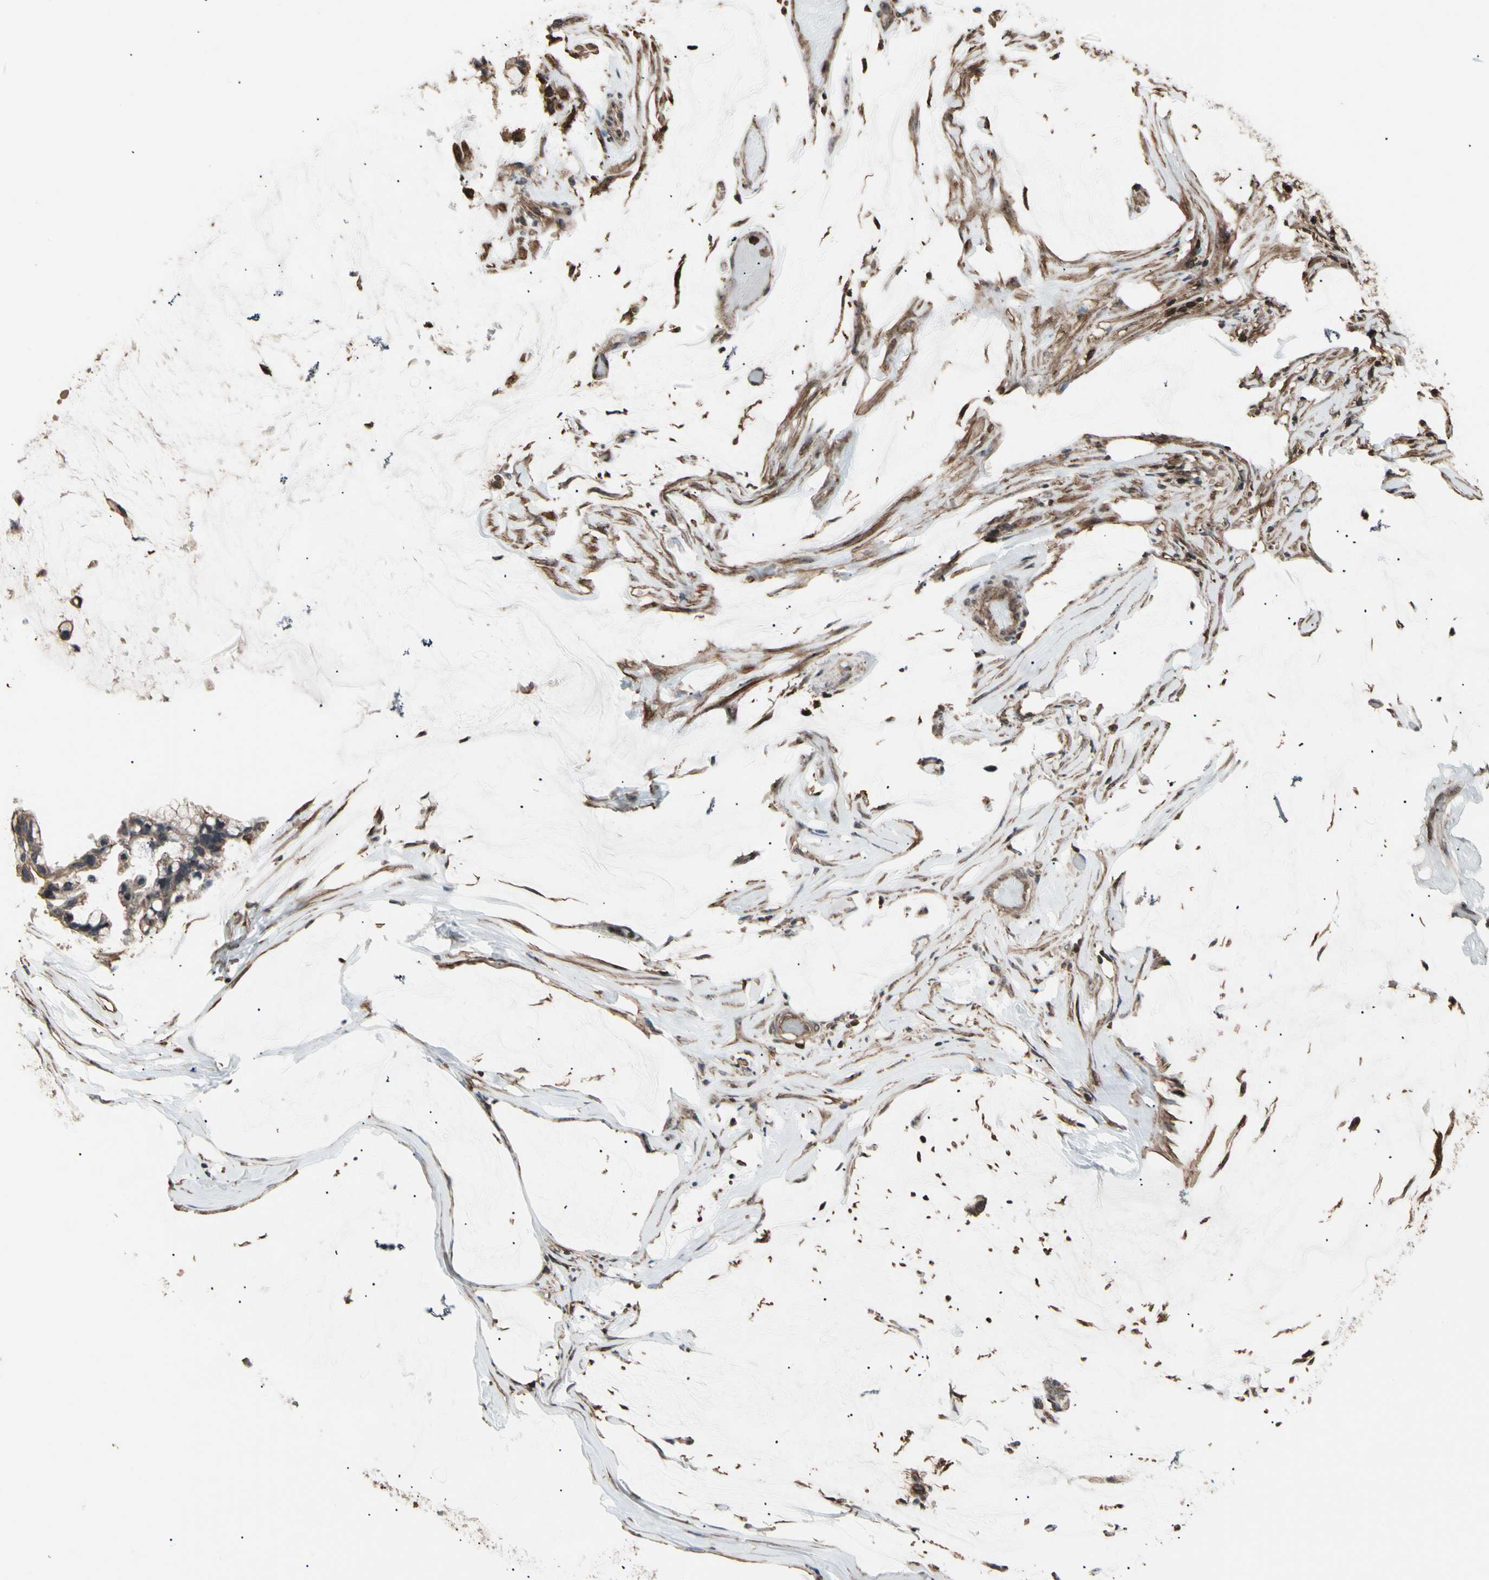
{"staining": {"intensity": "weak", "quantity": "25%-75%", "location": "cytoplasmic/membranous"}, "tissue": "ovarian cancer", "cell_type": "Tumor cells", "image_type": "cancer", "snomed": [{"axis": "morphology", "description": "Cystadenocarcinoma, mucinous, NOS"}, {"axis": "topography", "description": "Ovary"}], "caption": "Human ovarian mucinous cystadenocarcinoma stained with a brown dye reveals weak cytoplasmic/membranous positive expression in approximately 25%-75% of tumor cells.", "gene": "MAPK13", "patient": {"sex": "female", "age": 39}}